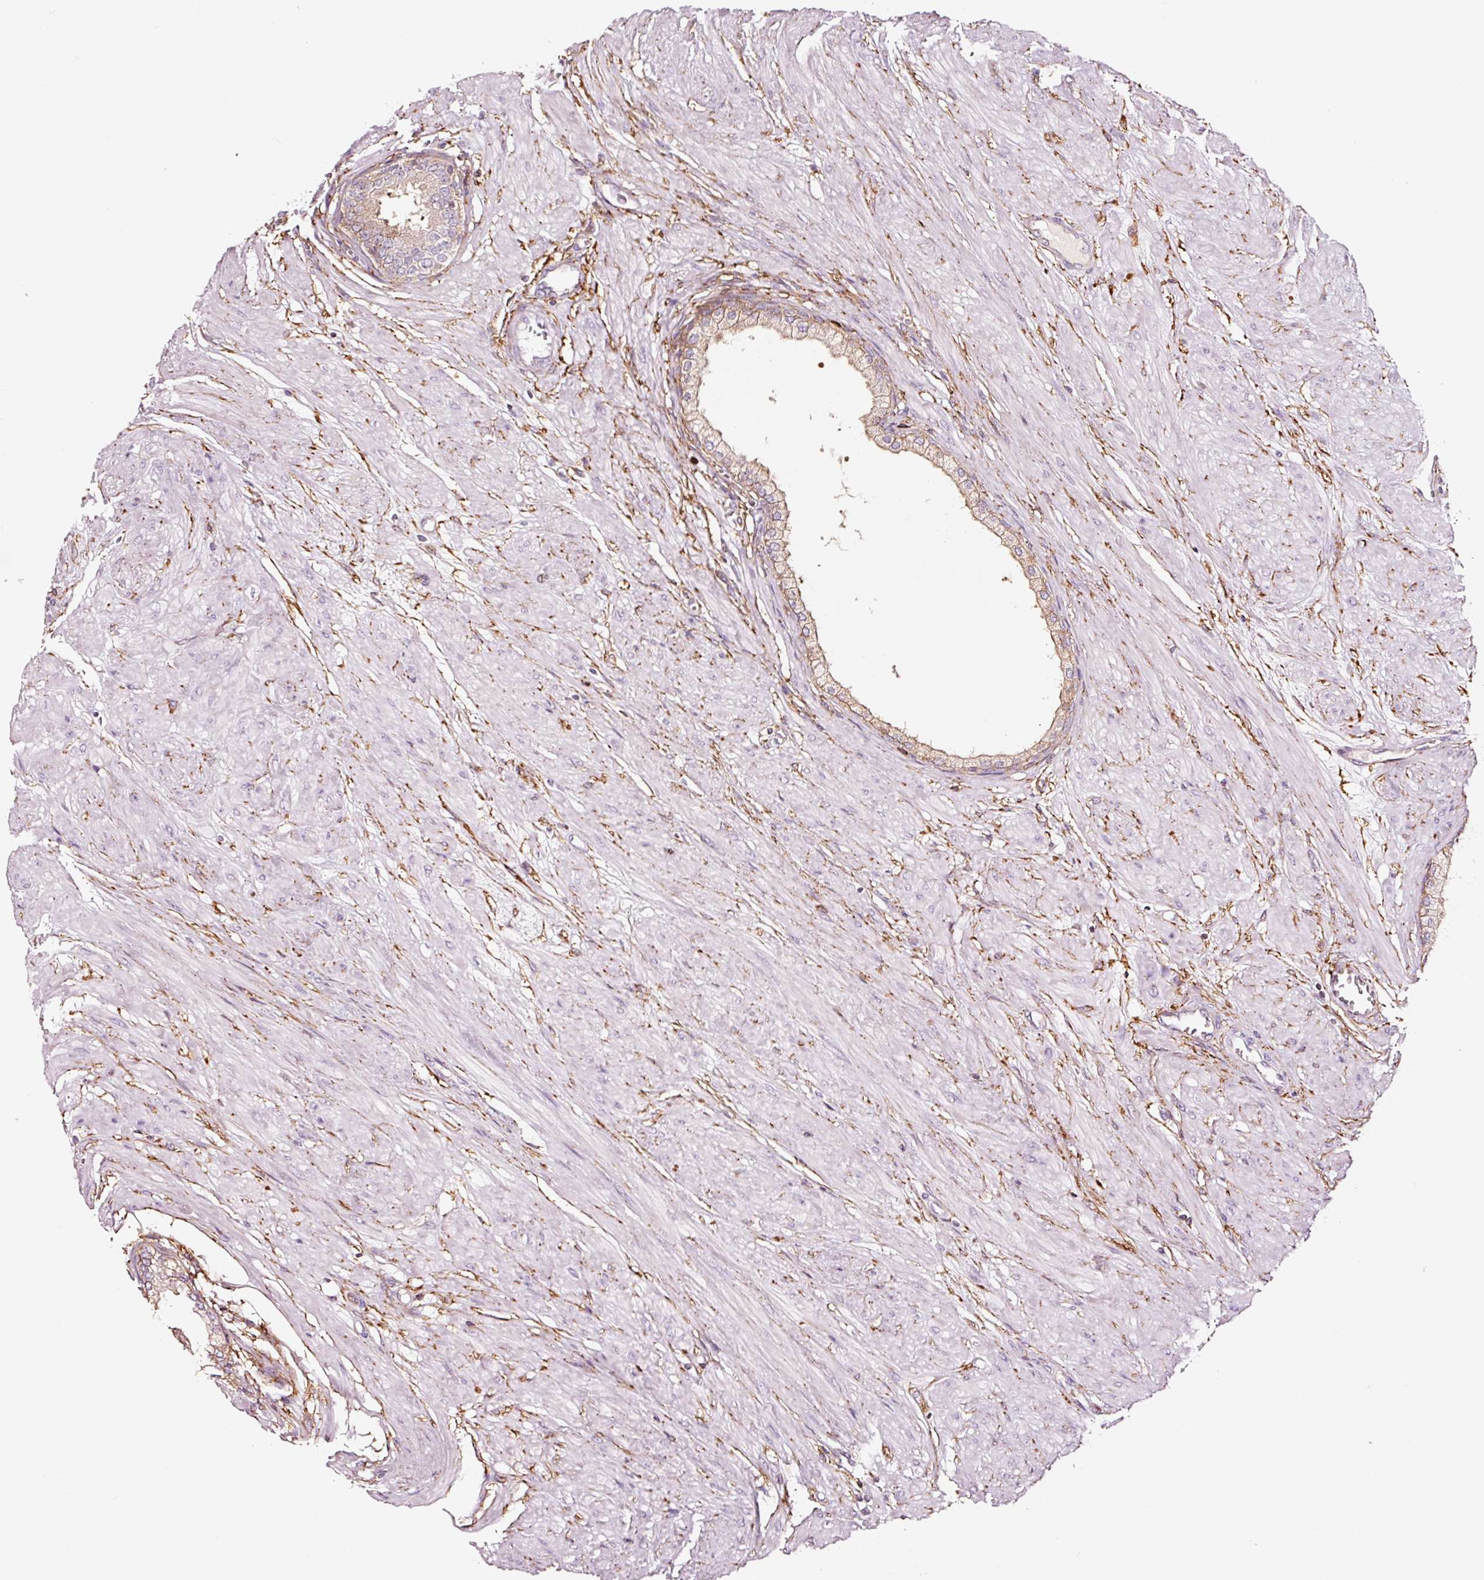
{"staining": {"intensity": "moderate", "quantity": "<25%", "location": "cytoplasmic/membranous"}, "tissue": "prostate cancer", "cell_type": "Tumor cells", "image_type": "cancer", "snomed": [{"axis": "morphology", "description": "Adenocarcinoma, High grade"}, {"axis": "topography", "description": "Prostate and seminal vesicle, NOS"}], "caption": "Immunohistochemical staining of human prostate adenocarcinoma (high-grade) demonstrates low levels of moderate cytoplasmic/membranous protein staining in about <25% of tumor cells. The protein is shown in brown color, while the nuclei are stained blue.", "gene": "ADD3", "patient": {"sex": "male", "age": 64}}